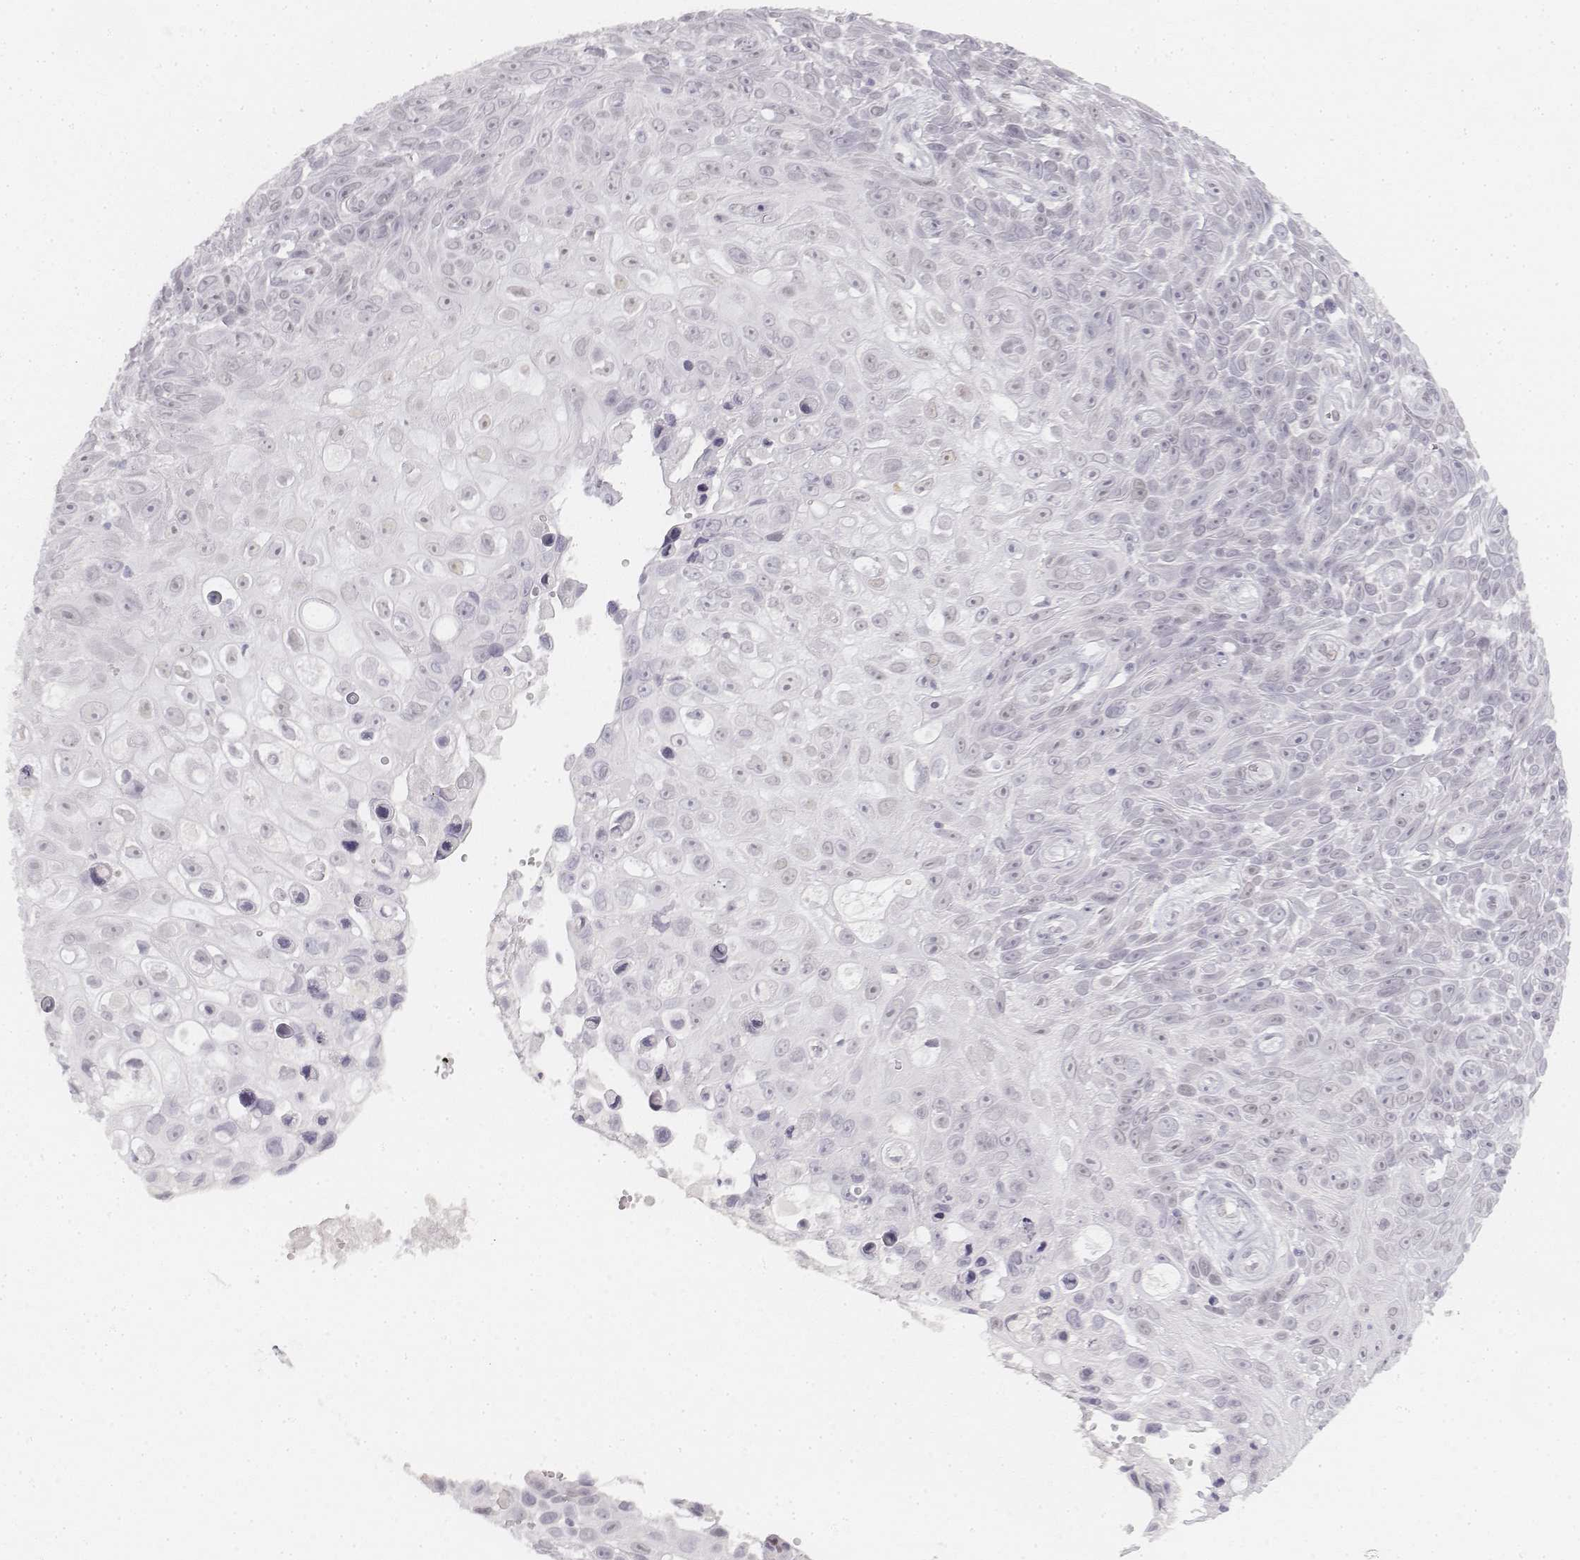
{"staining": {"intensity": "negative", "quantity": "none", "location": "none"}, "tissue": "skin cancer", "cell_type": "Tumor cells", "image_type": "cancer", "snomed": [{"axis": "morphology", "description": "Squamous cell carcinoma, NOS"}, {"axis": "topography", "description": "Skin"}], "caption": "Immunohistochemical staining of human squamous cell carcinoma (skin) reveals no significant staining in tumor cells.", "gene": "KRTAP2-1", "patient": {"sex": "male", "age": 82}}